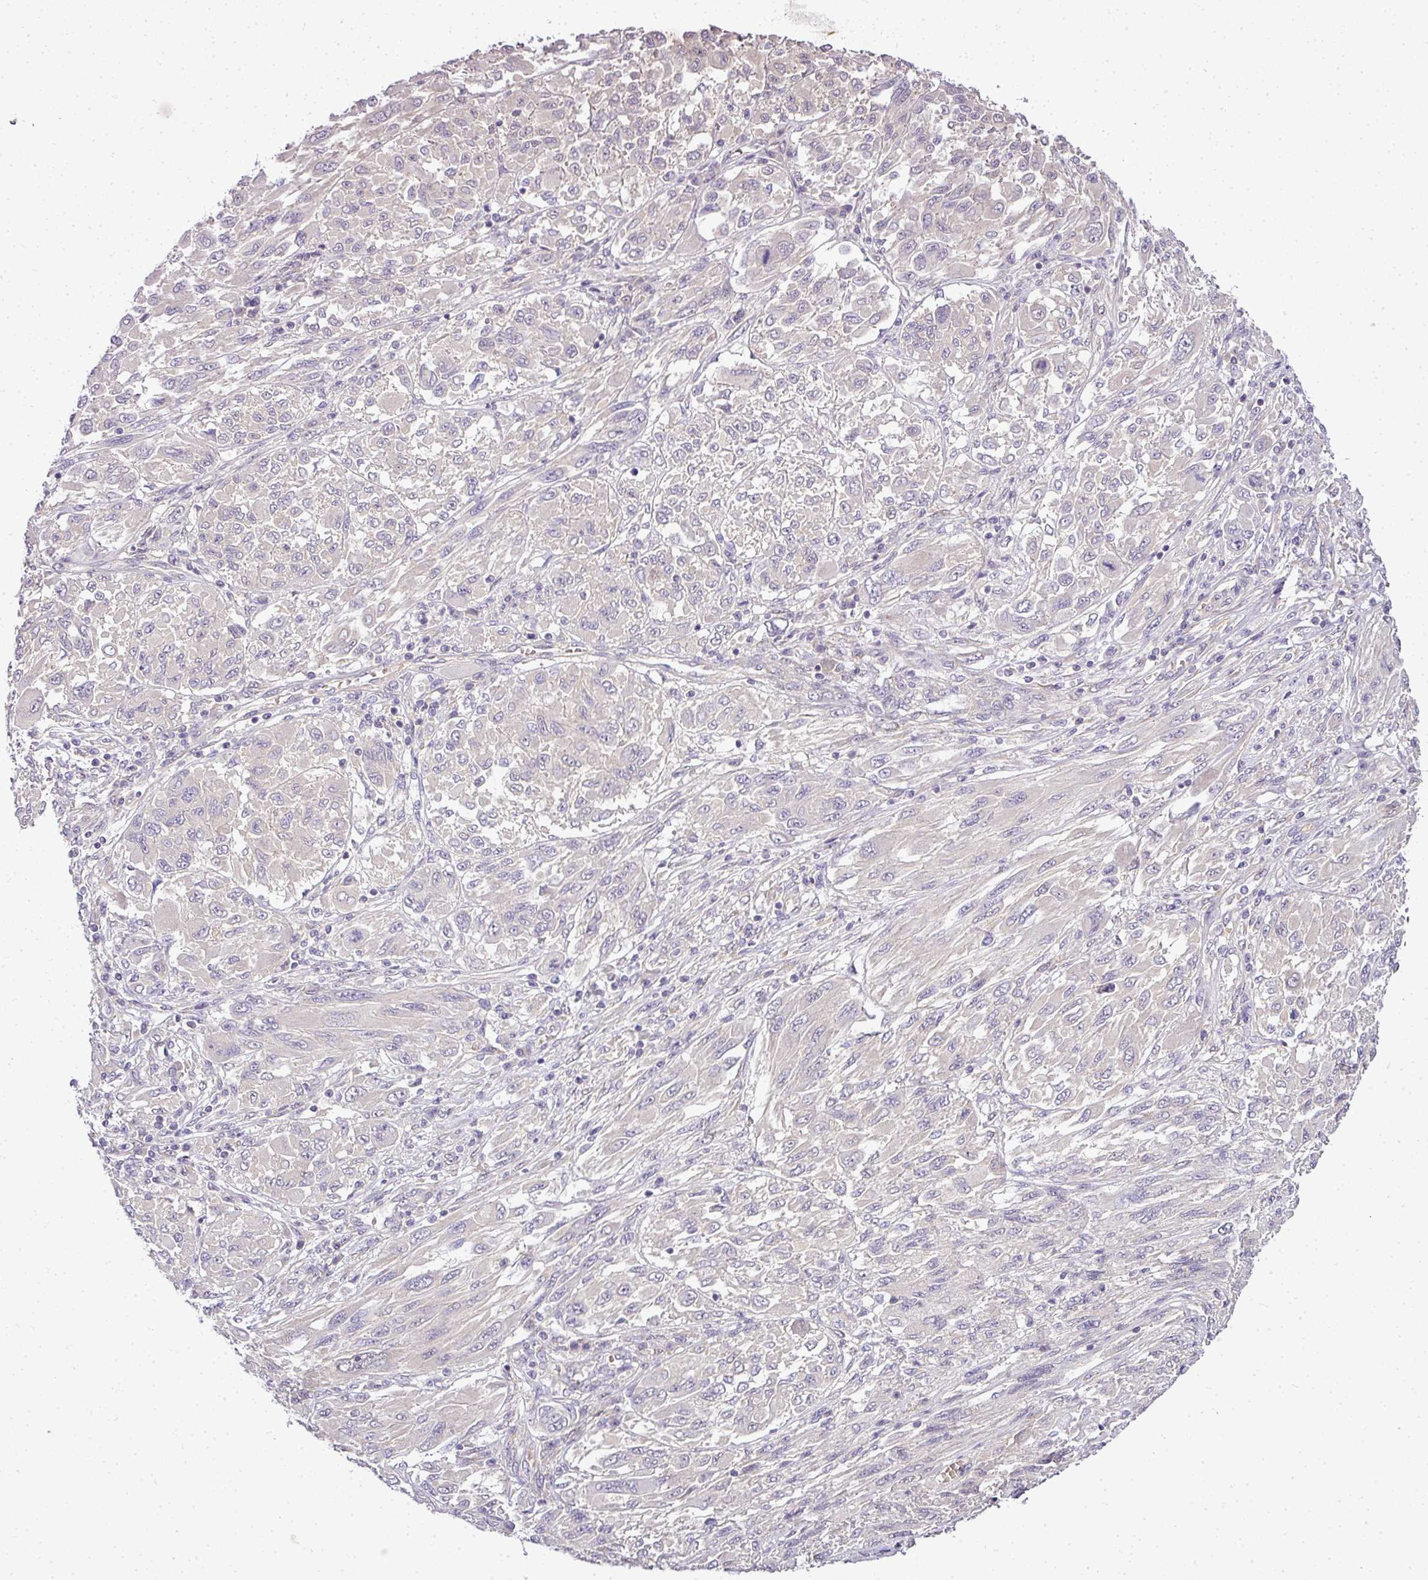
{"staining": {"intensity": "negative", "quantity": "none", "location": "none"}, "tissue": "melanoma", "cell_type": "Tumor cells", "image_type": "cancer", "snomed": [{"axis": "morphology", "description": "Malignant melanoma, NOS"}, {"axis": "topography", "description": "Skin"}], "caption": "High magnification brightfield microscopy of melanoma stained with DAB (3,3'-diaminobenzidine) (brown) and counterstained with hematoxylin (blue): tumor cells show no significant expression. (DAB (3,3'-diaminobenzidine) immunohistochemistry (IHC), high magnification).", "gene": "ADH5", "patient": {"sex": "female", "age": 91}}